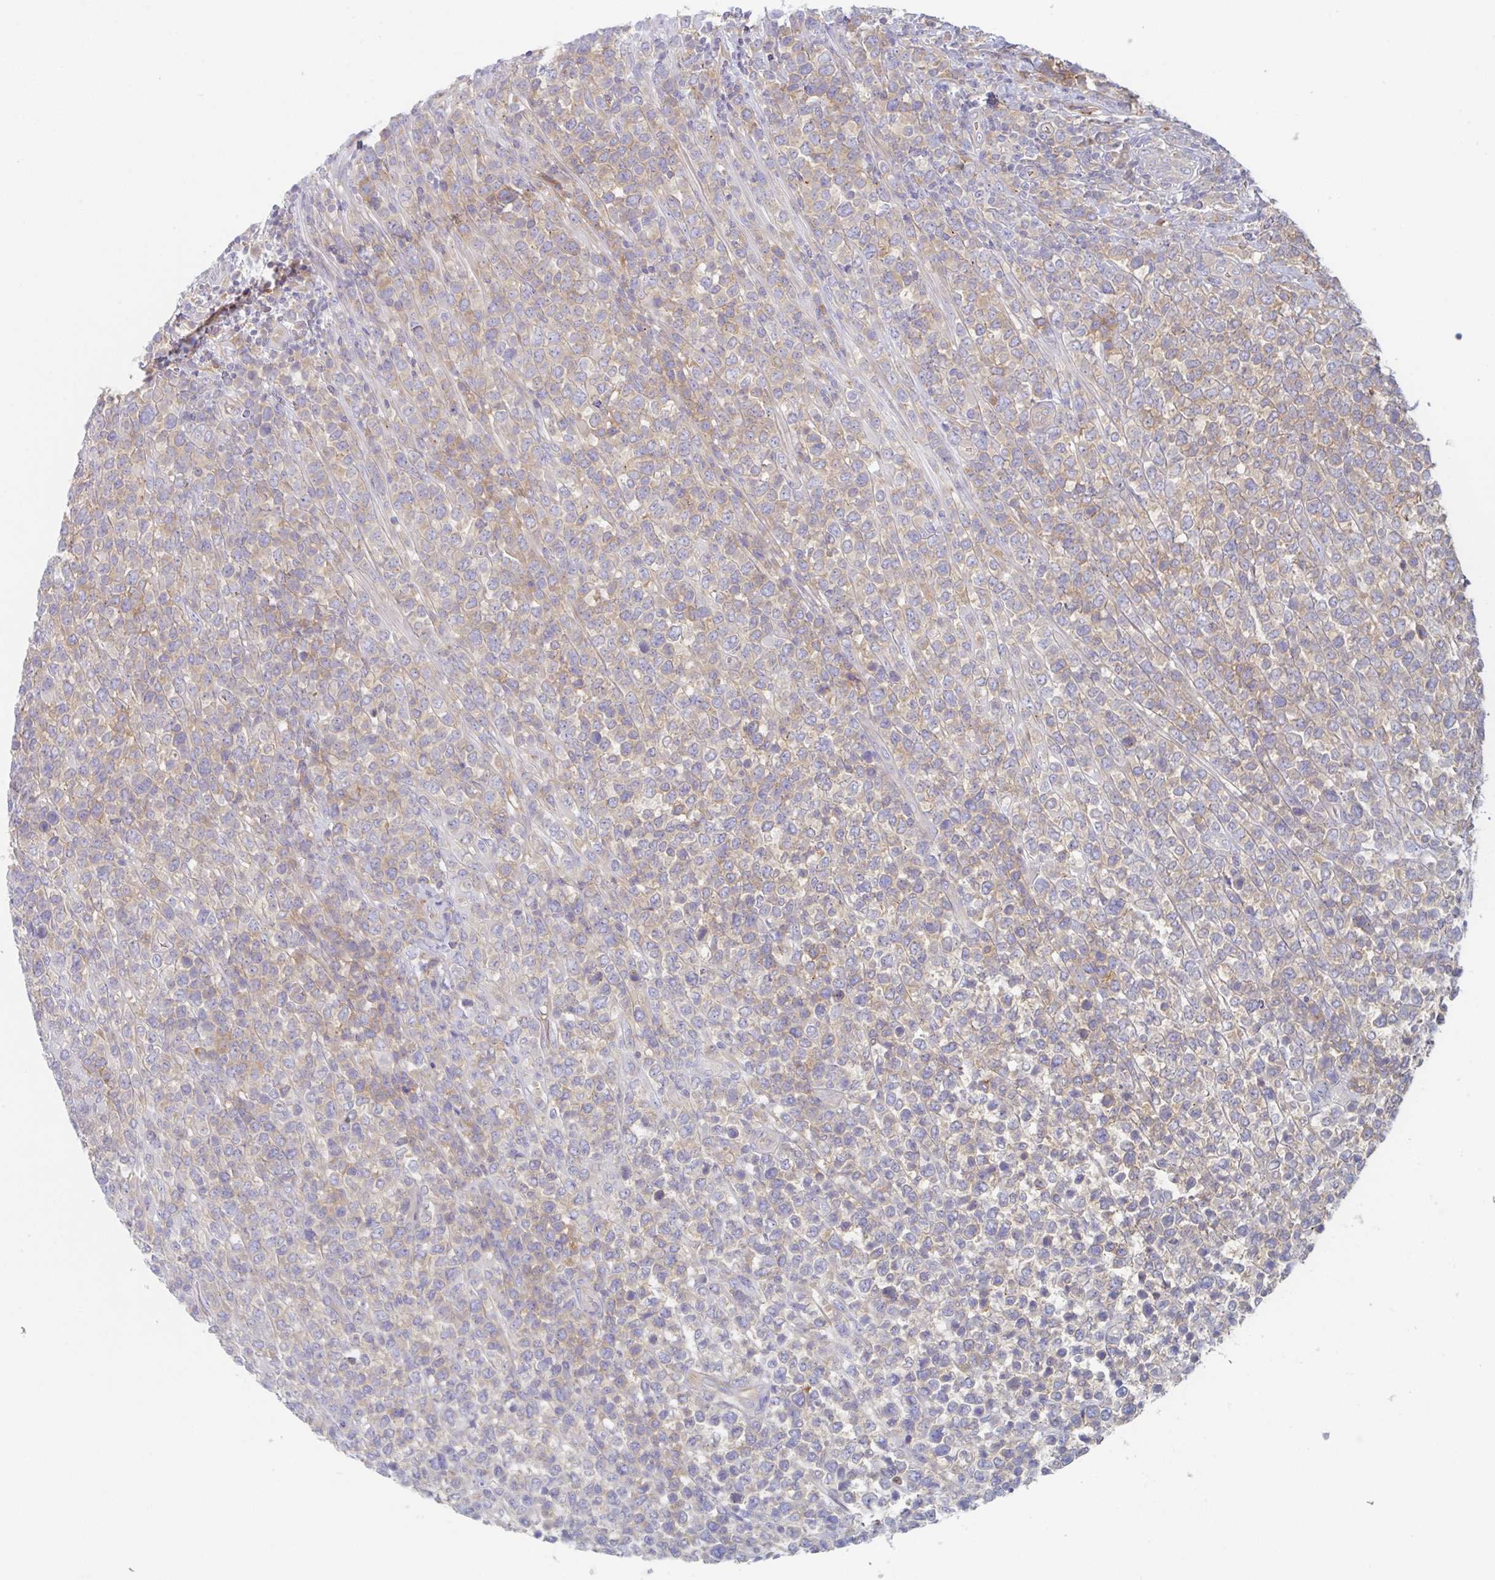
{"staining": {"intensity": "negative", "quantity": "none", "location": "none"}, "tissue": "lymphoma", "cell_type": "Tumor cells", "image_type": "cancer", "snomed": [{"axis": "morphology", "description": "Malignant lymphoma, non-Hodgkin's type, High grade"}, {"axis": "topography", "description": "Soft tissue"}], "caption": "Tumor cells are negative for brown protein staining in lymphoma.", "gene": "AMPD2", "patient": {"sex": "female", "age": 56}}